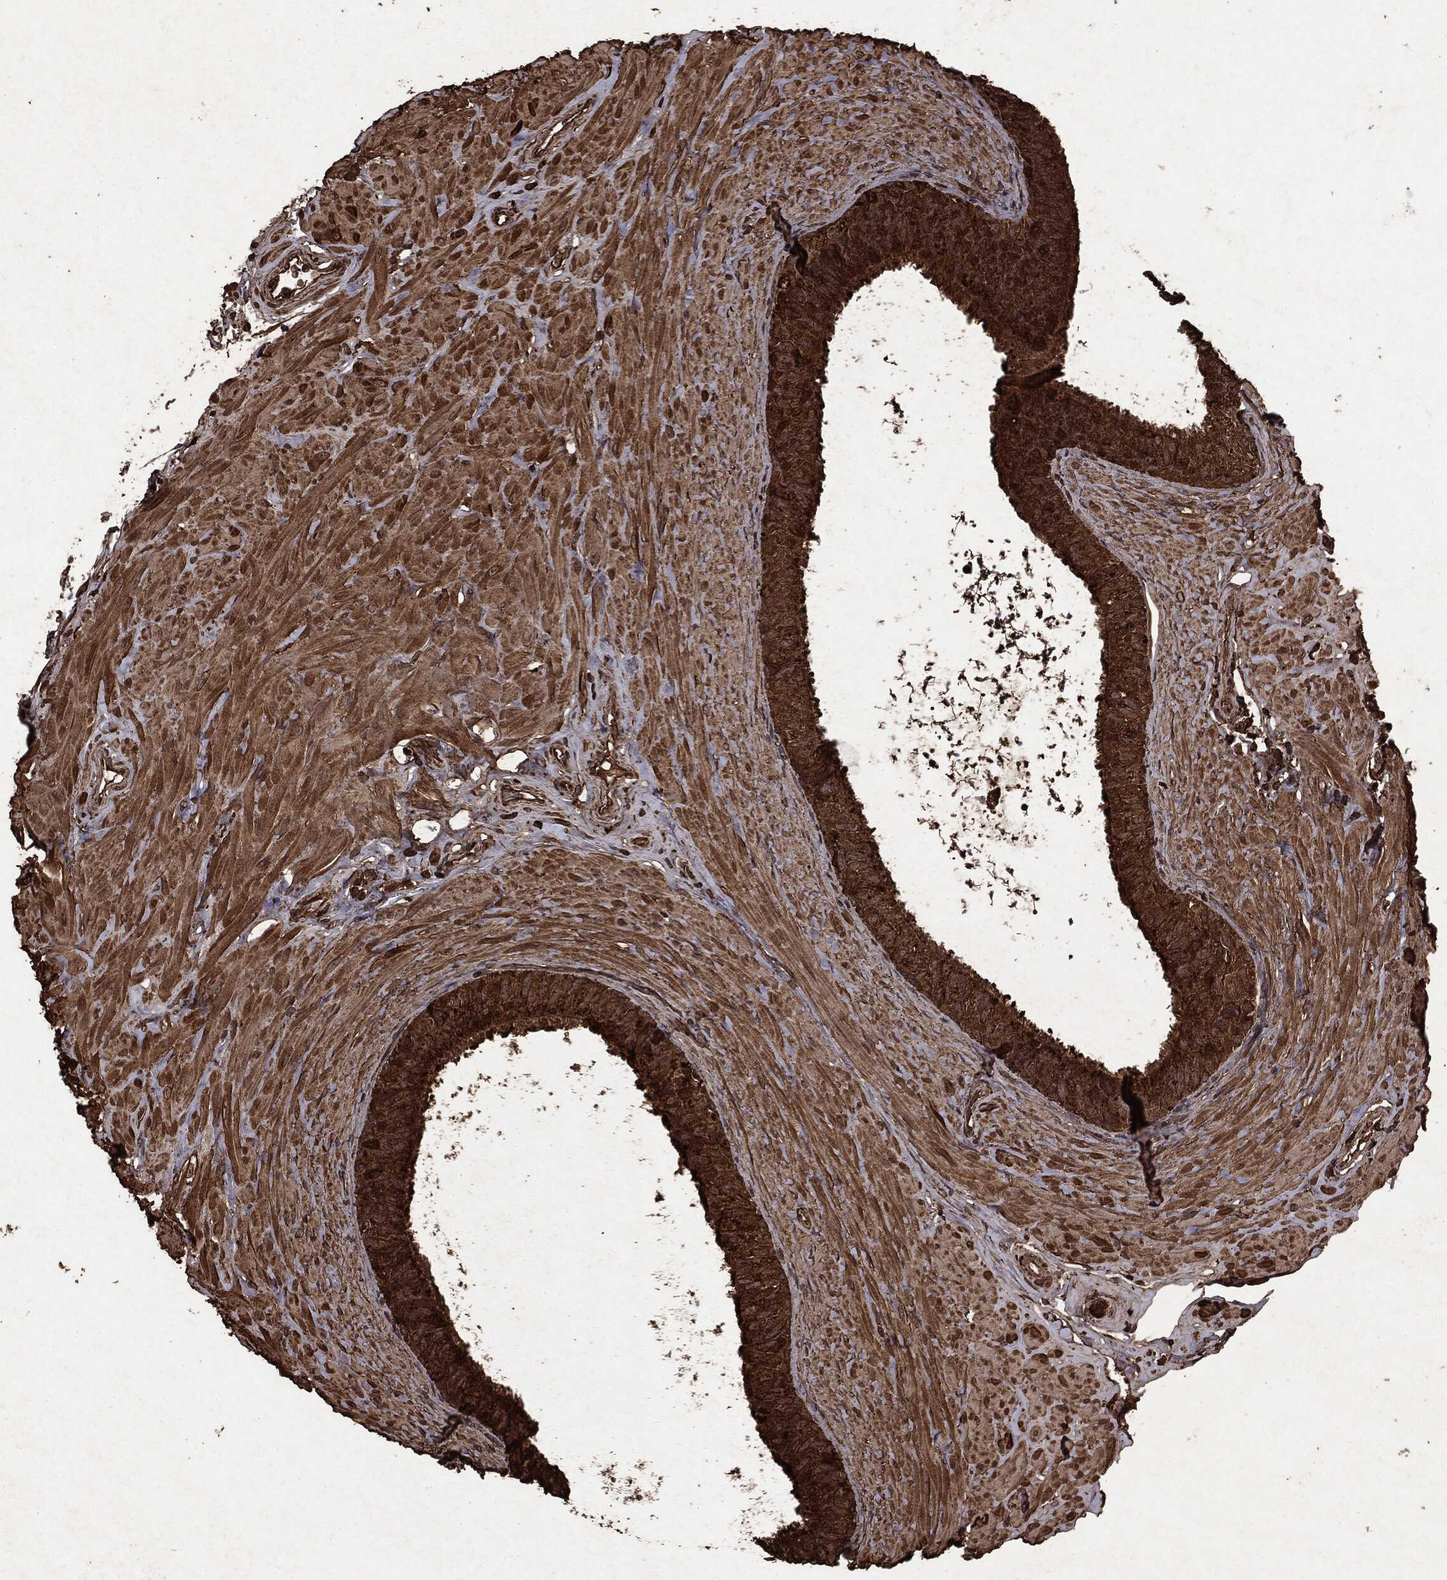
{"staining": {"intensity": "strong", "quantity": ">75%", "location": "cytoplasmic/membranous"}, "tissue": "epididymis", "cell_type": "Glandular cells", "image_type": "normal", "snomed": [{"axis": "morphology", "description": "Normal tissue, NOS"}, {"axis": "topography", "description": "Epididymis"}], "caption": "Immunohistochemical staining of unremarkable human epididymis exhibits high levels of strong cytoplasmic/membranous positivity in approximately >75% of glandular cells.", "gene": "ARAF", "patient": {"sex": "male", "age": 34}}